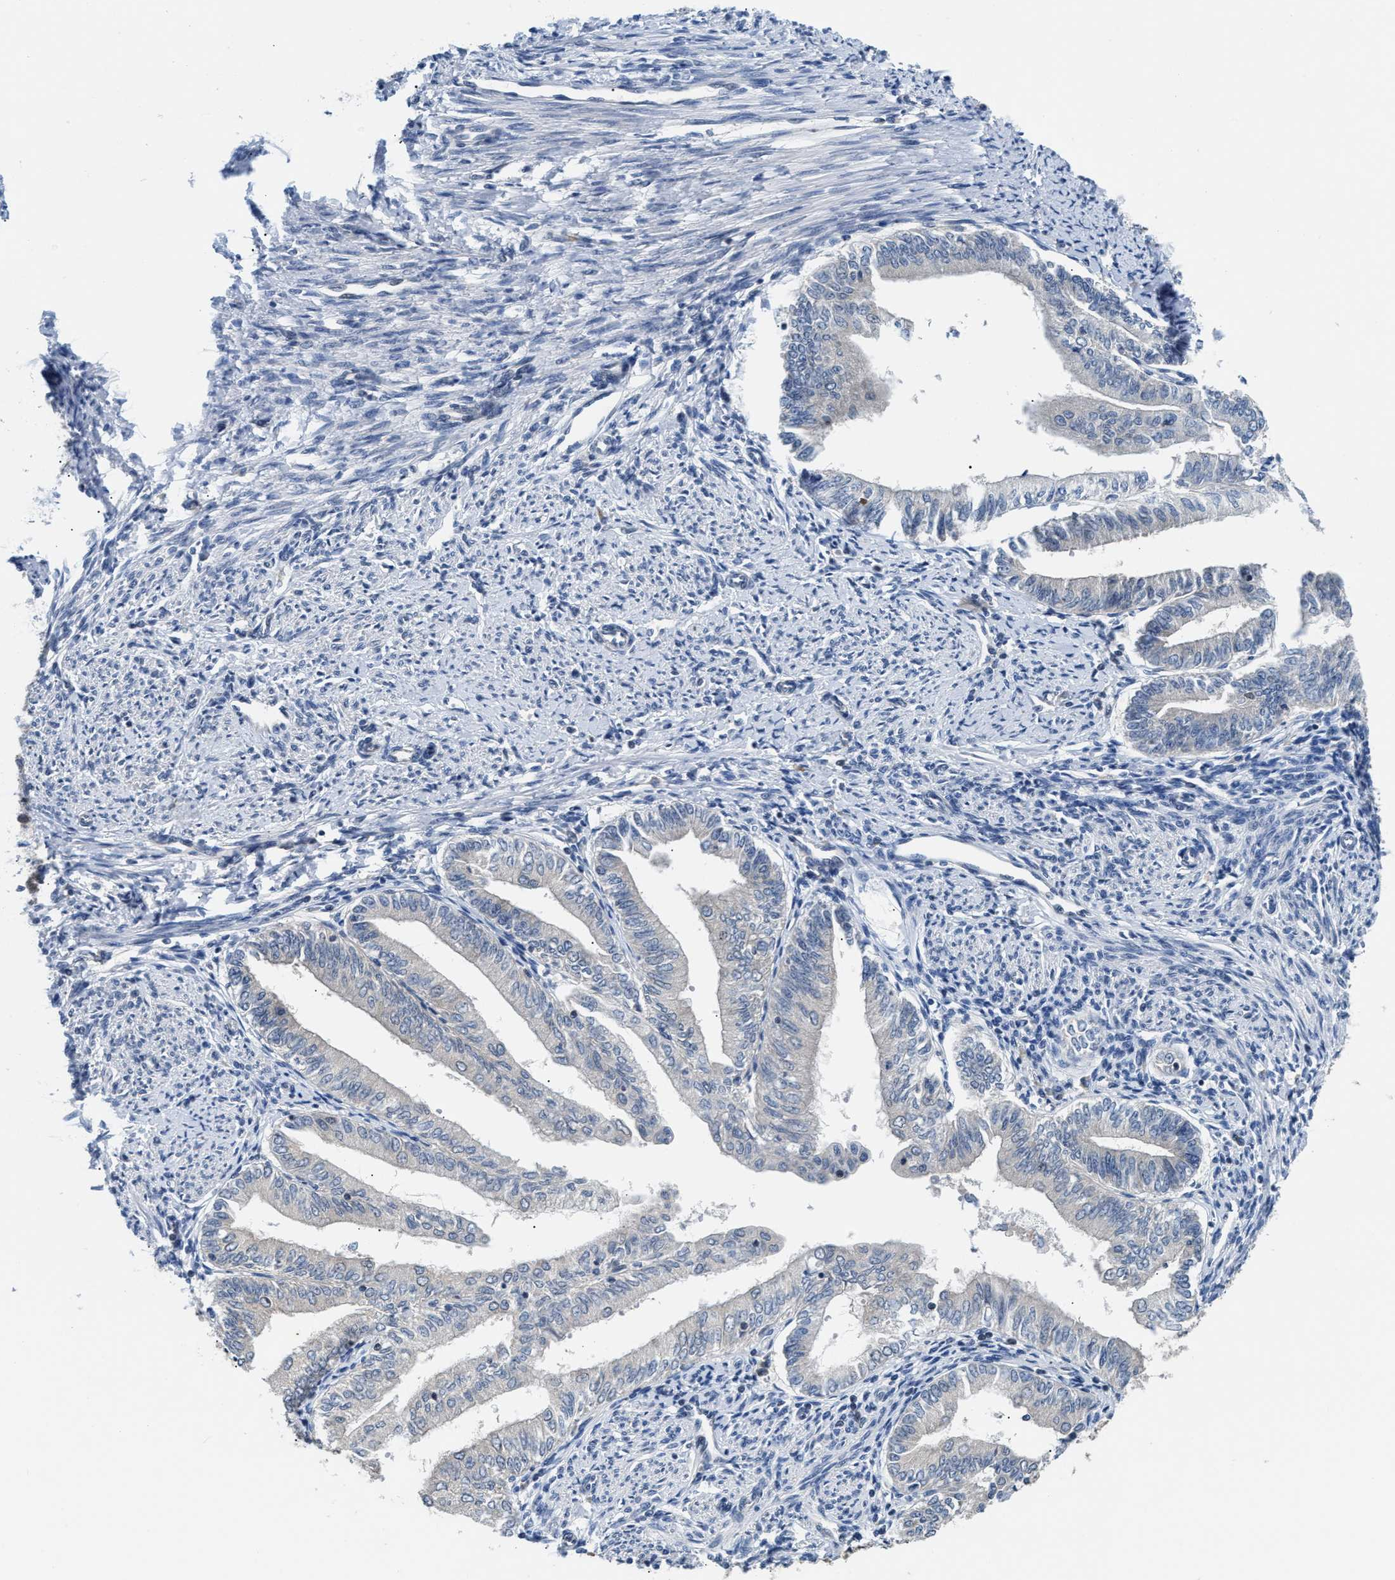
{"staining": {"intensity": "negative", "quantity": "none", "location": "none"}, "tissue": "endometrial cancer", "cell_type": "Tumor cells", "image_type": "cancer", "snomed": [{"axis": "morphology", "description": "Adenocarcinoma, NOS"}, {"axis": "topography", "description": "Endometrium"}], "caption": "IHC micrograph of neoplastic tissue: endometrial cancer stained with DAB reveals no significant protein staining in tumor cells. (DAB (3,3'-diaminobenzidine) immunohistochemistry with hematoxylin counter stain).", "gene": "RAB29", "patient": {"sex": "female", "age": 66}}